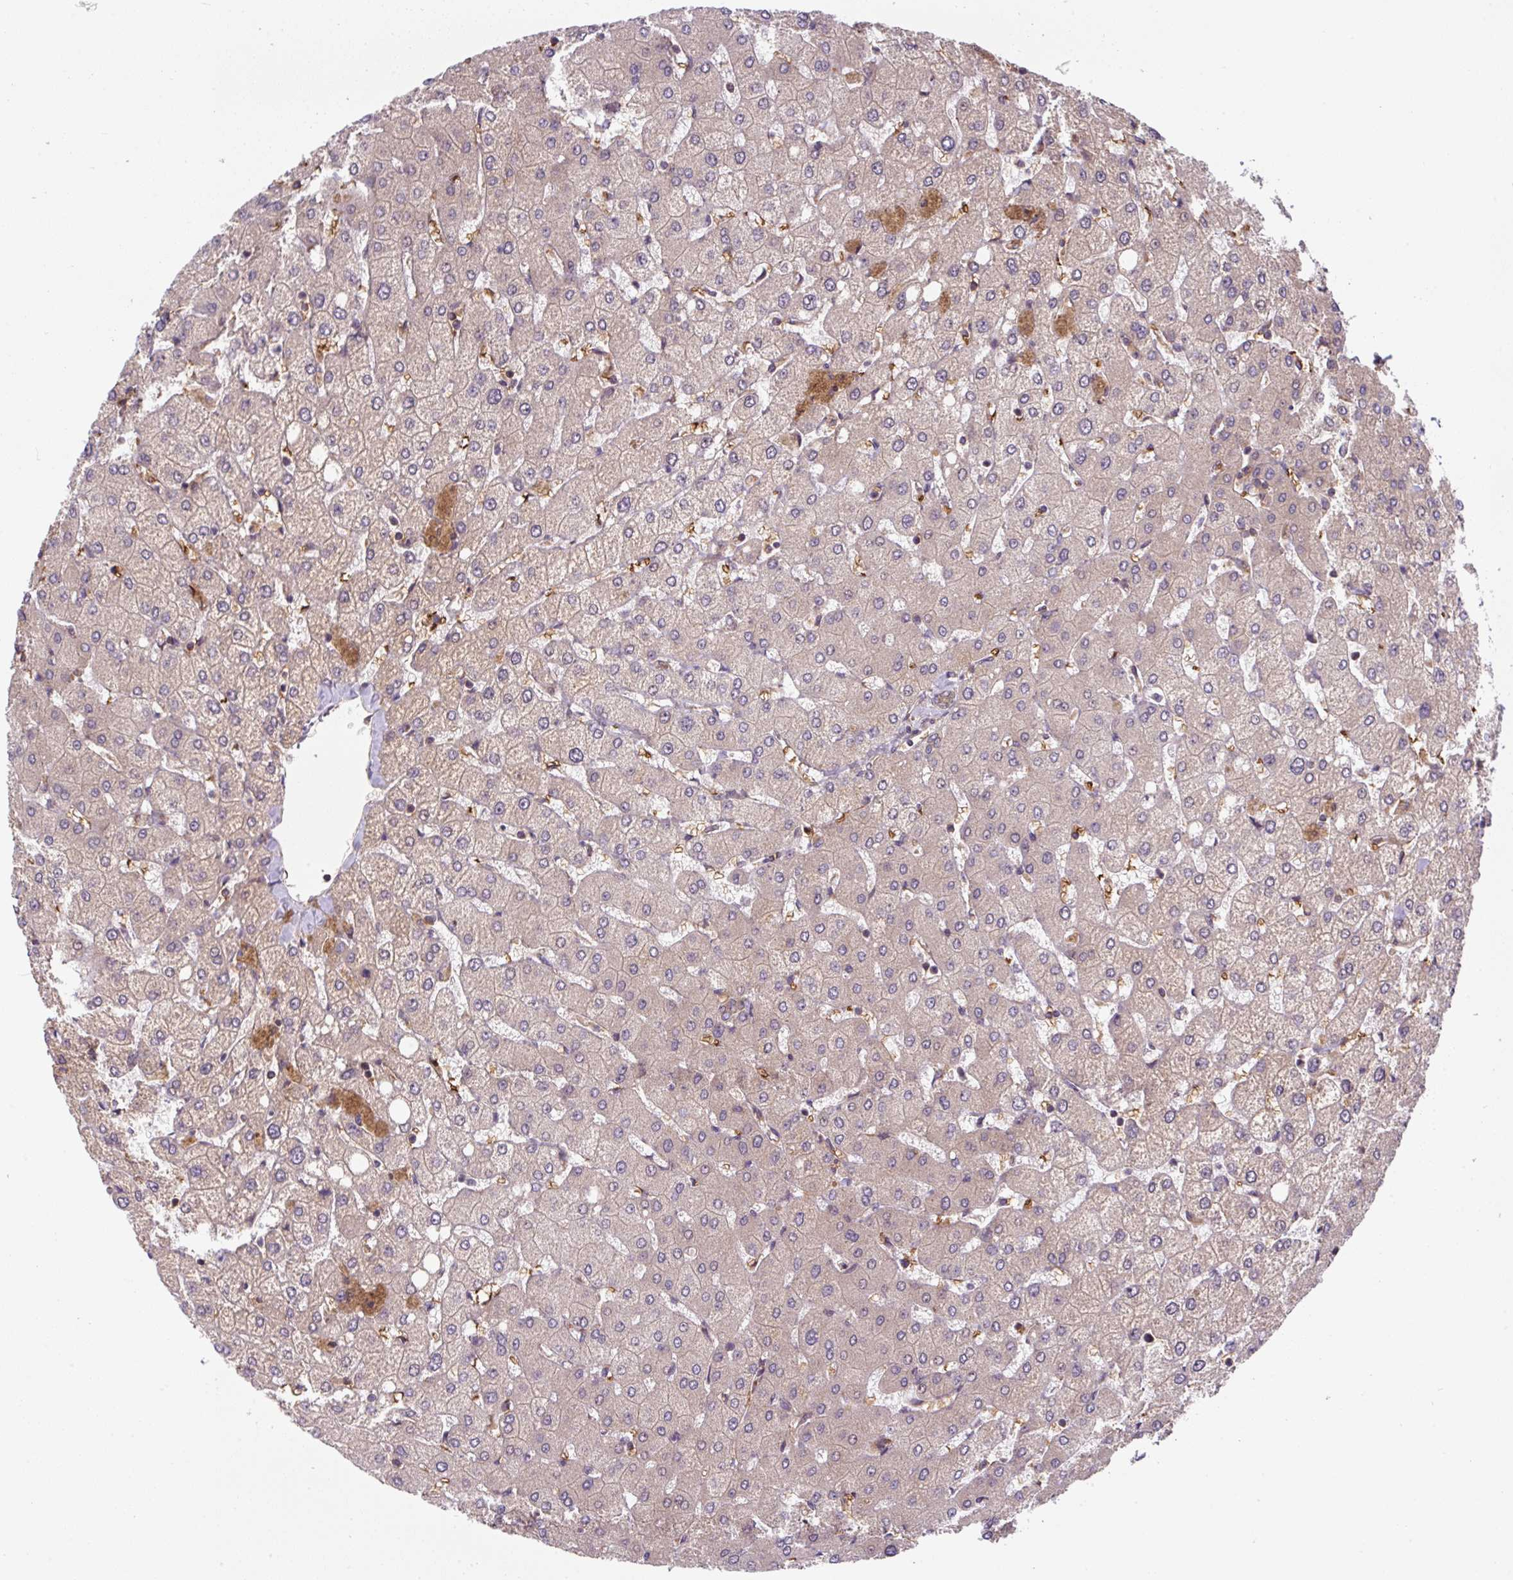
{"staining": {"intensity": "weak", "quantity": ">75%", "location": "cytoplasmic/membranous"}, "tissue": "liver", "cell_type": "Cholangiocytes", "image_type": "normal", "snomed": [{"axis": "morphology", "description": "Normal tissue, NOS"}, {"axis": "topography", "description": "Liver"}], "caption": "There is low levels of weak cytoplasmic/membranous positivity in cholangiocytes of benign liver, as demonstrated by immunohistochemical staining (brown color).", "gene": "APOBEC3D", "patient": {"sex": "female", "age": 54}}